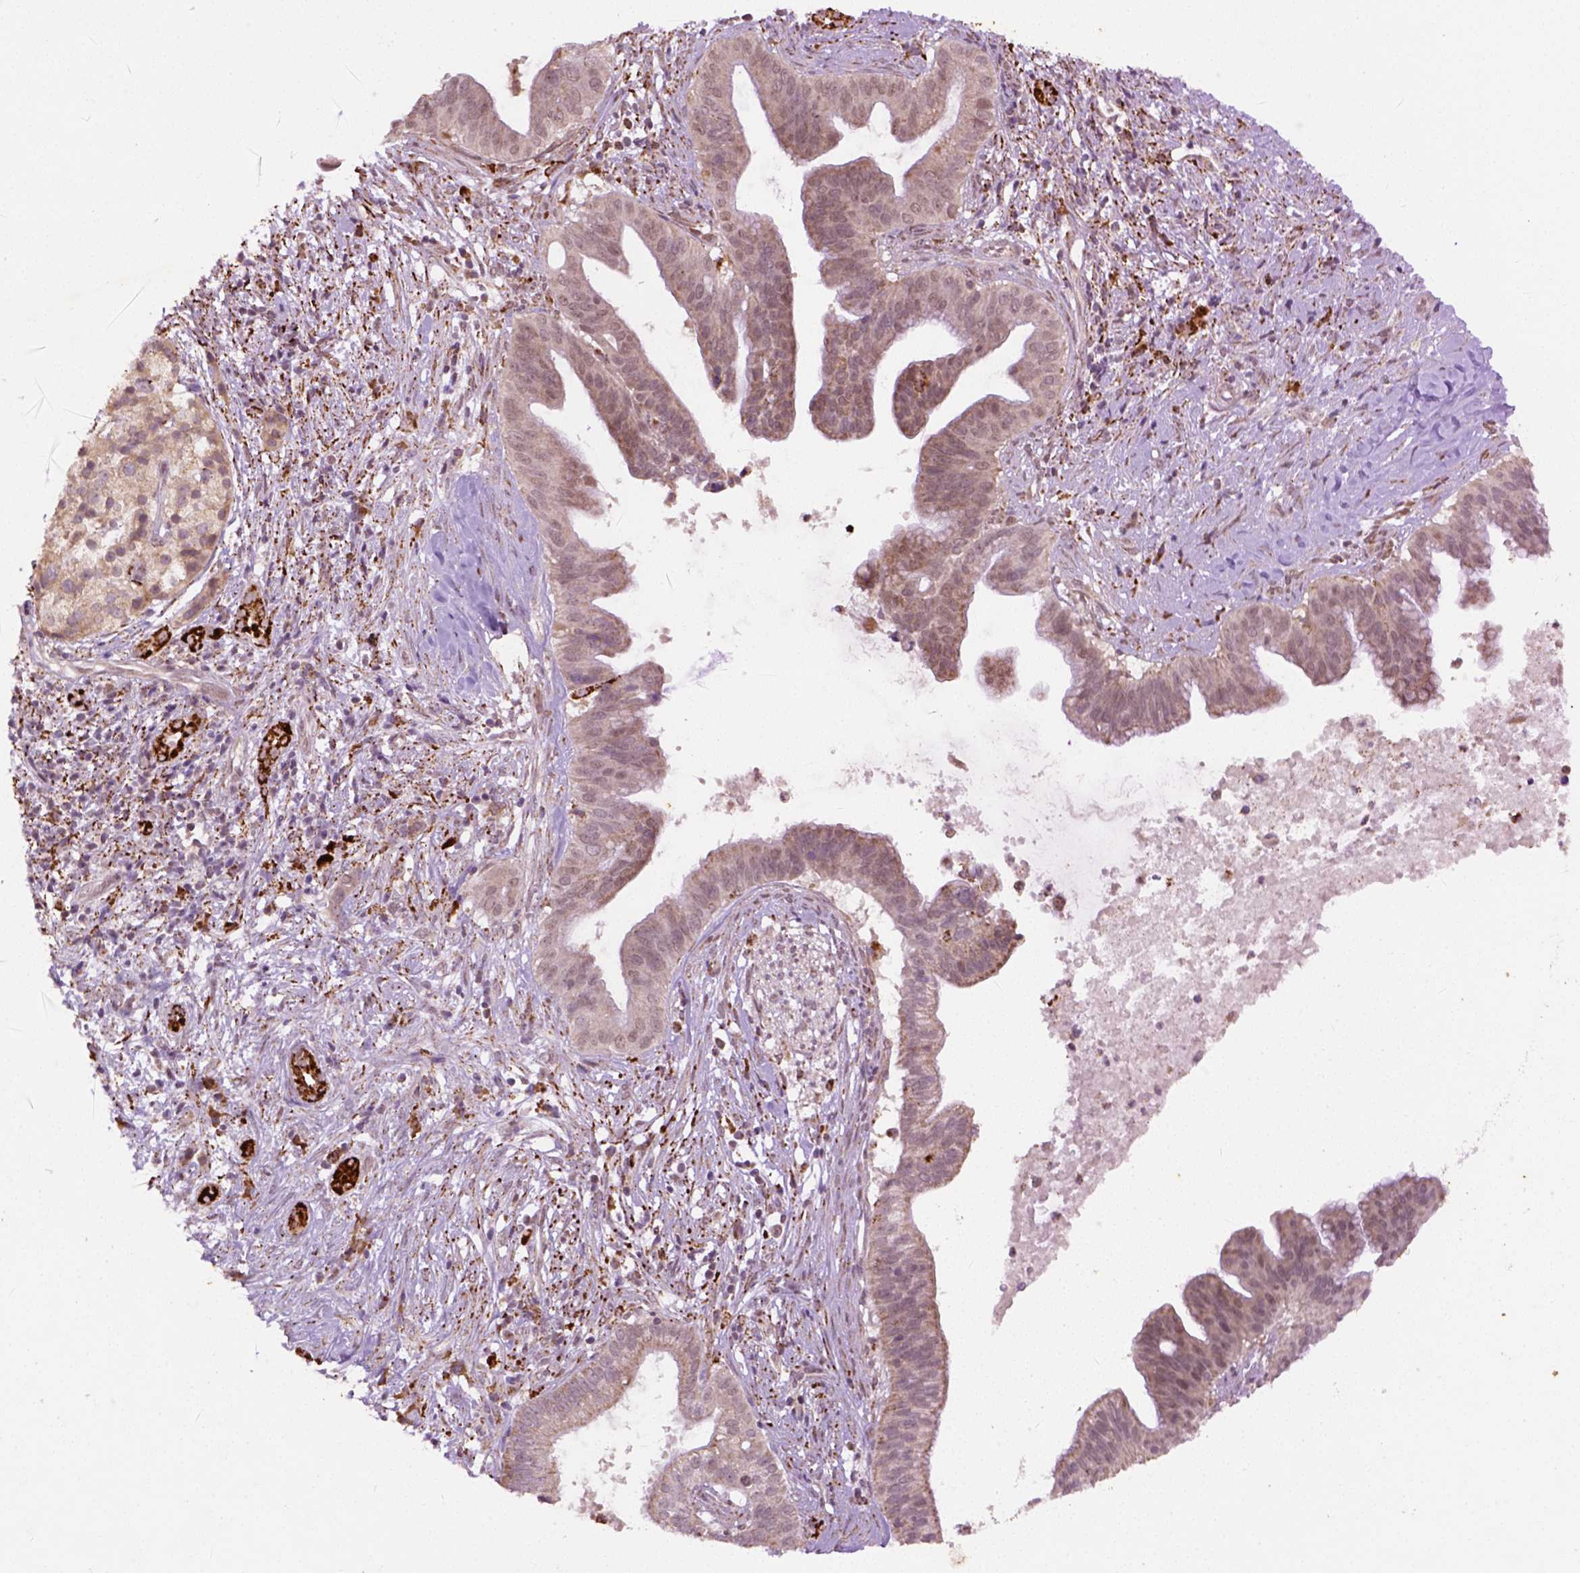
{"staining": {"intensity": "moderate", "quantity": ">75%", "location": "cytoplasmic/membranous"}, "tissue": "pancreatic cancer", "cell_type": "Tumor cells", "image_type": "cancer", "snomed": [{"axis": "morphology", "description": "Adenocarcinoma, NOS"}, {"axis": "topography", "description": "Pancreas"}], "caption": "A brown stain shows moderate cytoplasmic/membranous positivity of a protein in human pancreatic cancer tumor cells.", "gene": "FZD7", "patient": {"sex": "male", "age": 61}}